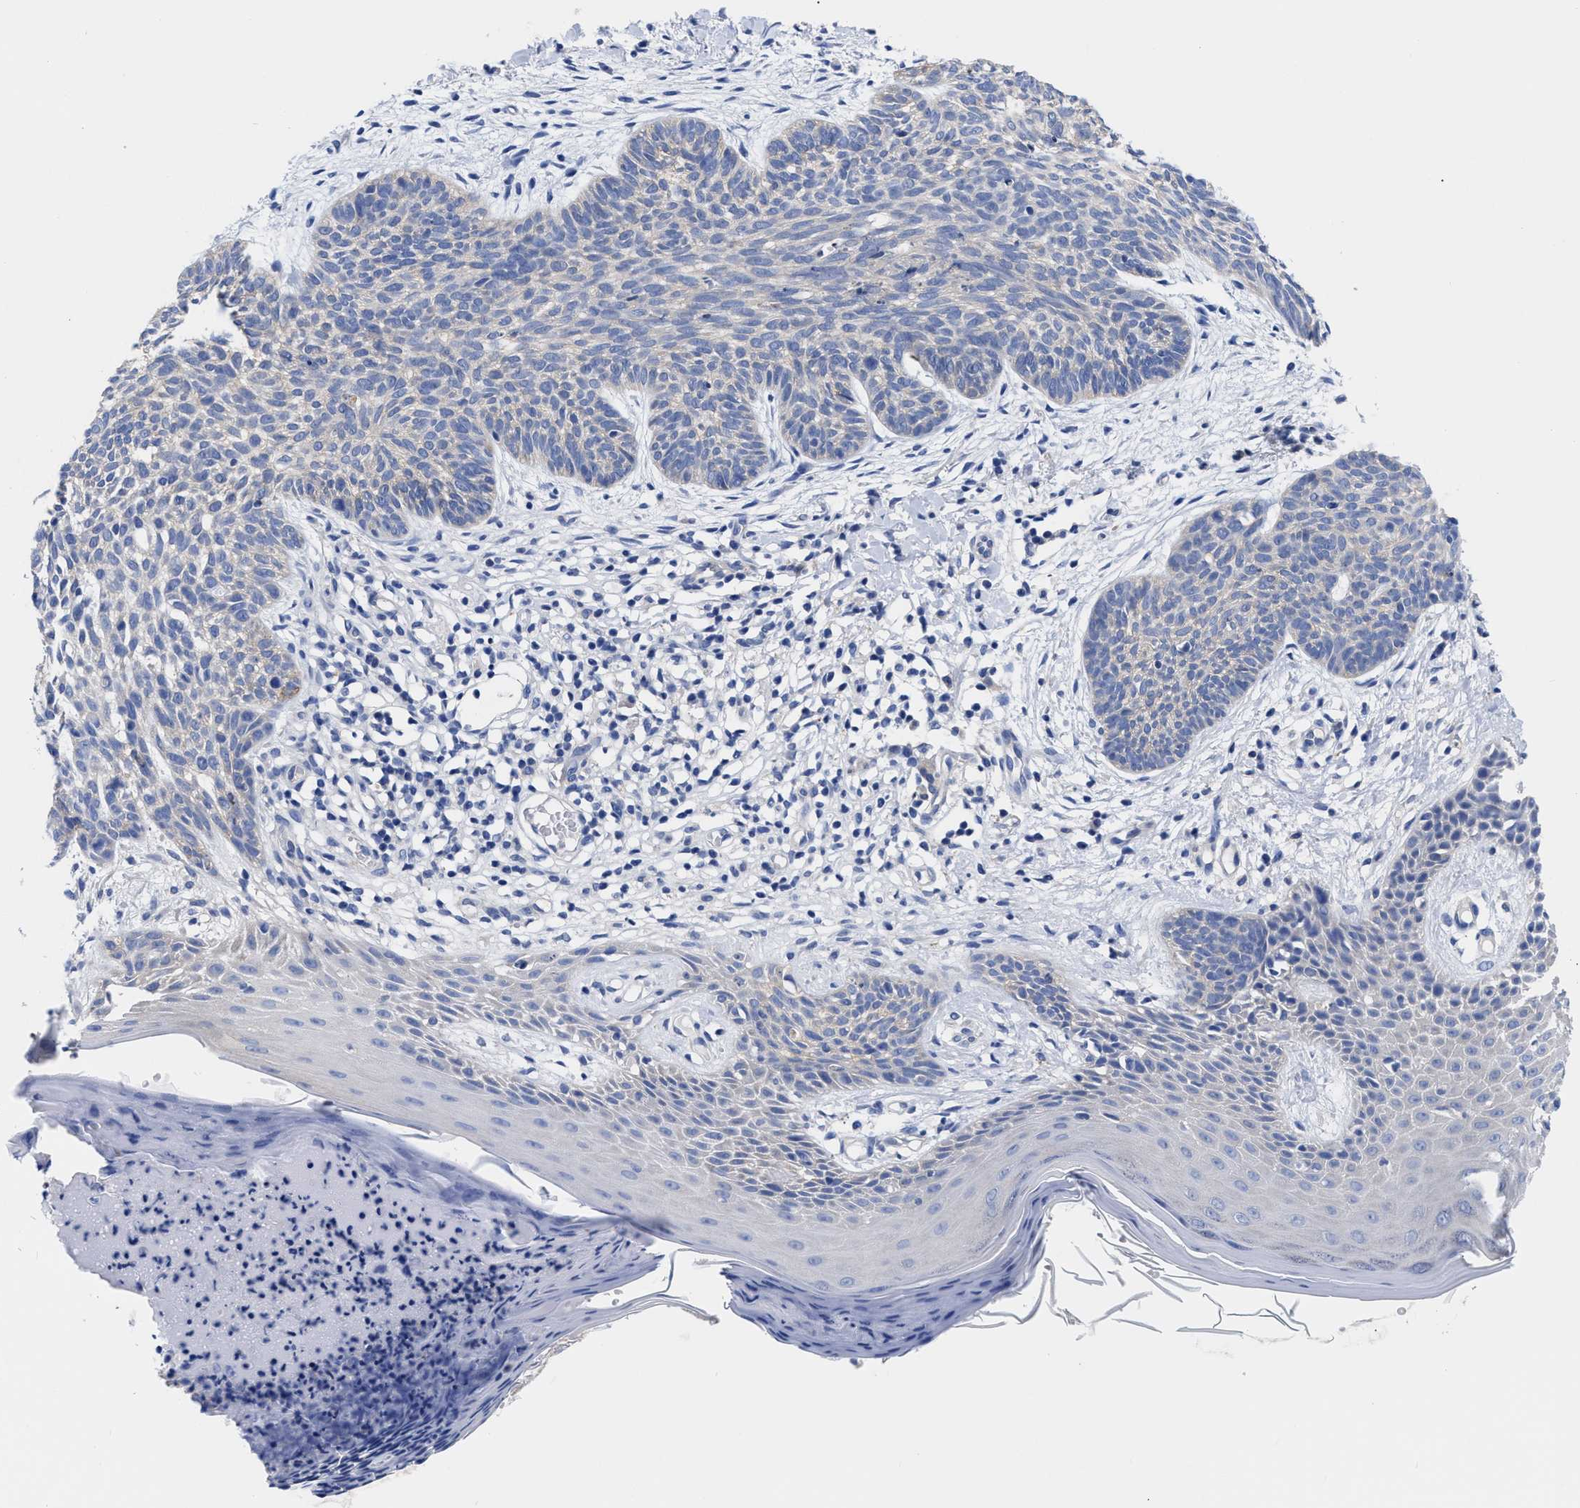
{"staining": {"intensity": "negative", "quantity": "none", "location": "none"}, "tissue": "skin cancer", "cell_type": "Tumor cells", "image_type": "cancer", "snomed": [{"axis": "morphology", "description": "Basal cell carcinoma"}, {"axis": "topography", "description": "Skin"}], "caption": "Tumor cells are negative for protein expression in human basal cell carcinoma (skin). (DAB immunohistochemistry visualized using brightfield microscopy, high magnification).", "gene": "RBKS", "patient": {"sex": "female", "age": 59}}